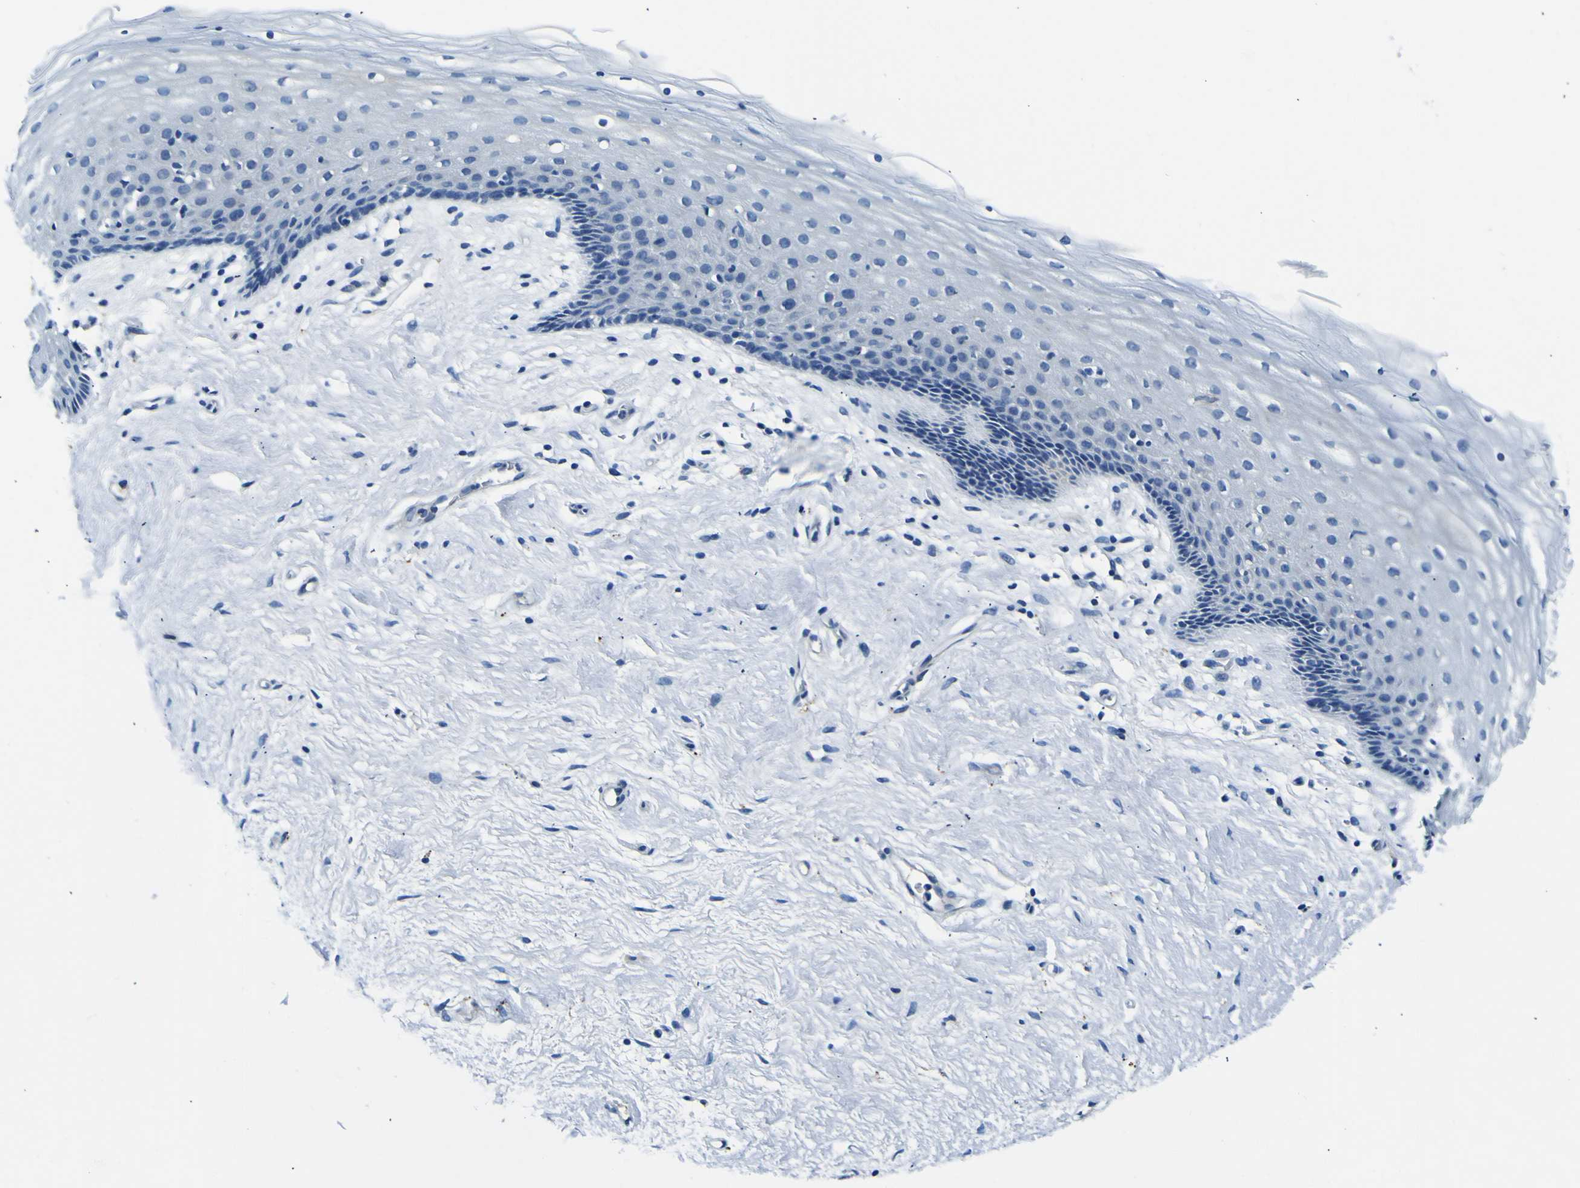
{"staining": {"intensity": "negative", "quantity": "none", "location": "none"}, "tissue": "vagina", "cell_type": "Squamous epithelial cells", "image_type": "normal", "snomed": [{"axis": "morphology", "description": "Normal tissue, NOS"}, {"axis": "topography", "description": "Vagina"}], "caption": "A micrograph of vagina stained for a protein shows no brown staining in squamous epithelial cells.", "gene": "ADGRA2", "patient": {"sex": "female", "age": 44}}